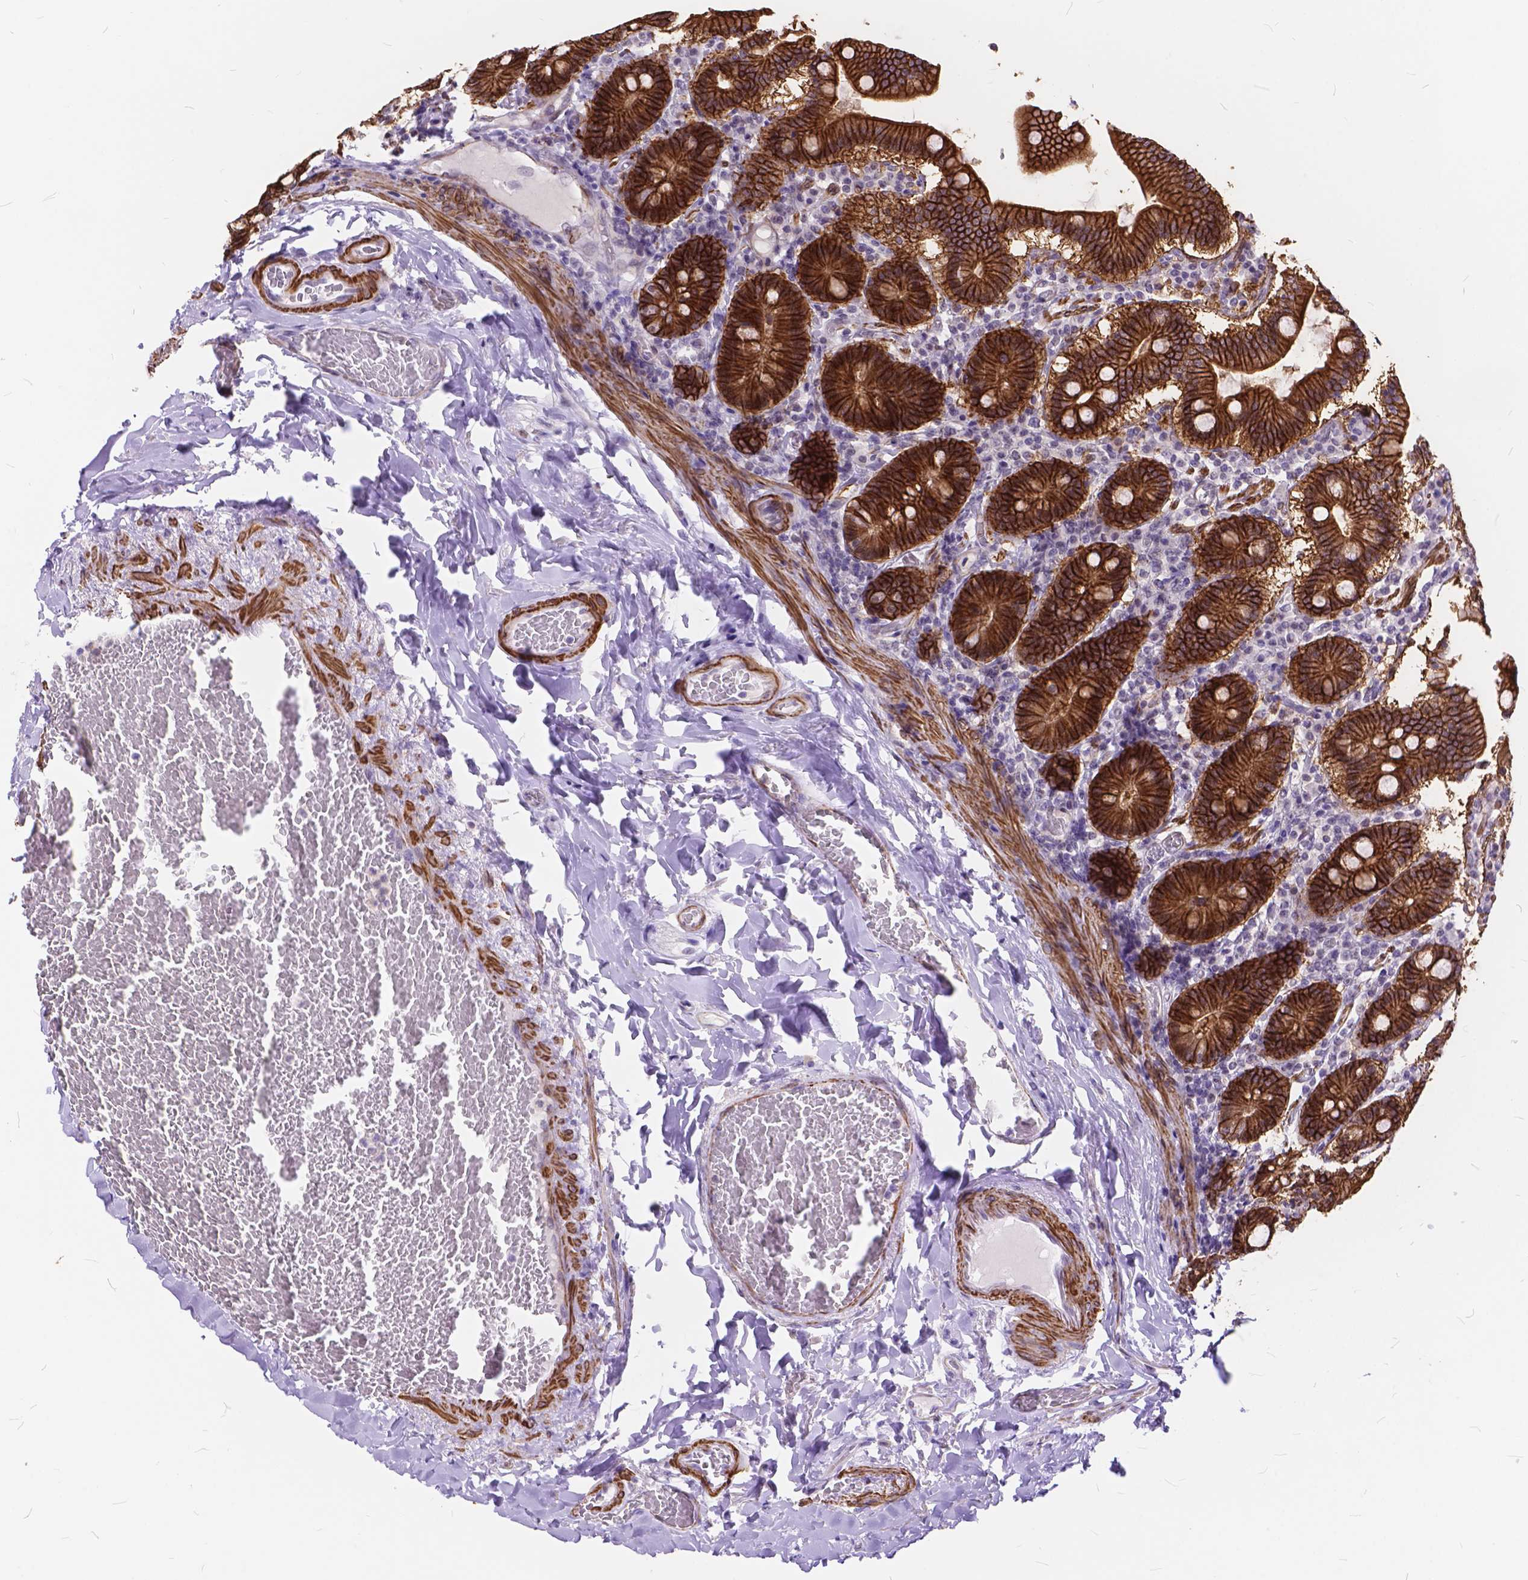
{"staining": {"intensity": "strong", "quantity": ">75%", "location": "cytoplasmic/membranous"}, "tissue": "duodenum", "cell_type": "Glandular cells", "image_type": "normal", "snomed": [{"axis": "morphology", "description": "Normal tissue, NOS"}, {"axis": "topography", "description": "Duodenum"}], "caption": "Immunohistochemical staining of benign duodenum demonstrates >75% levels of strong cytoplasmic/membranous protein expression in approximately >75% of glandular cells. (Brightfield microscopy of DAB IHC at high magnification).", "gene": "MAN2C1", "patient": {"sex": "female", "age": 62}}